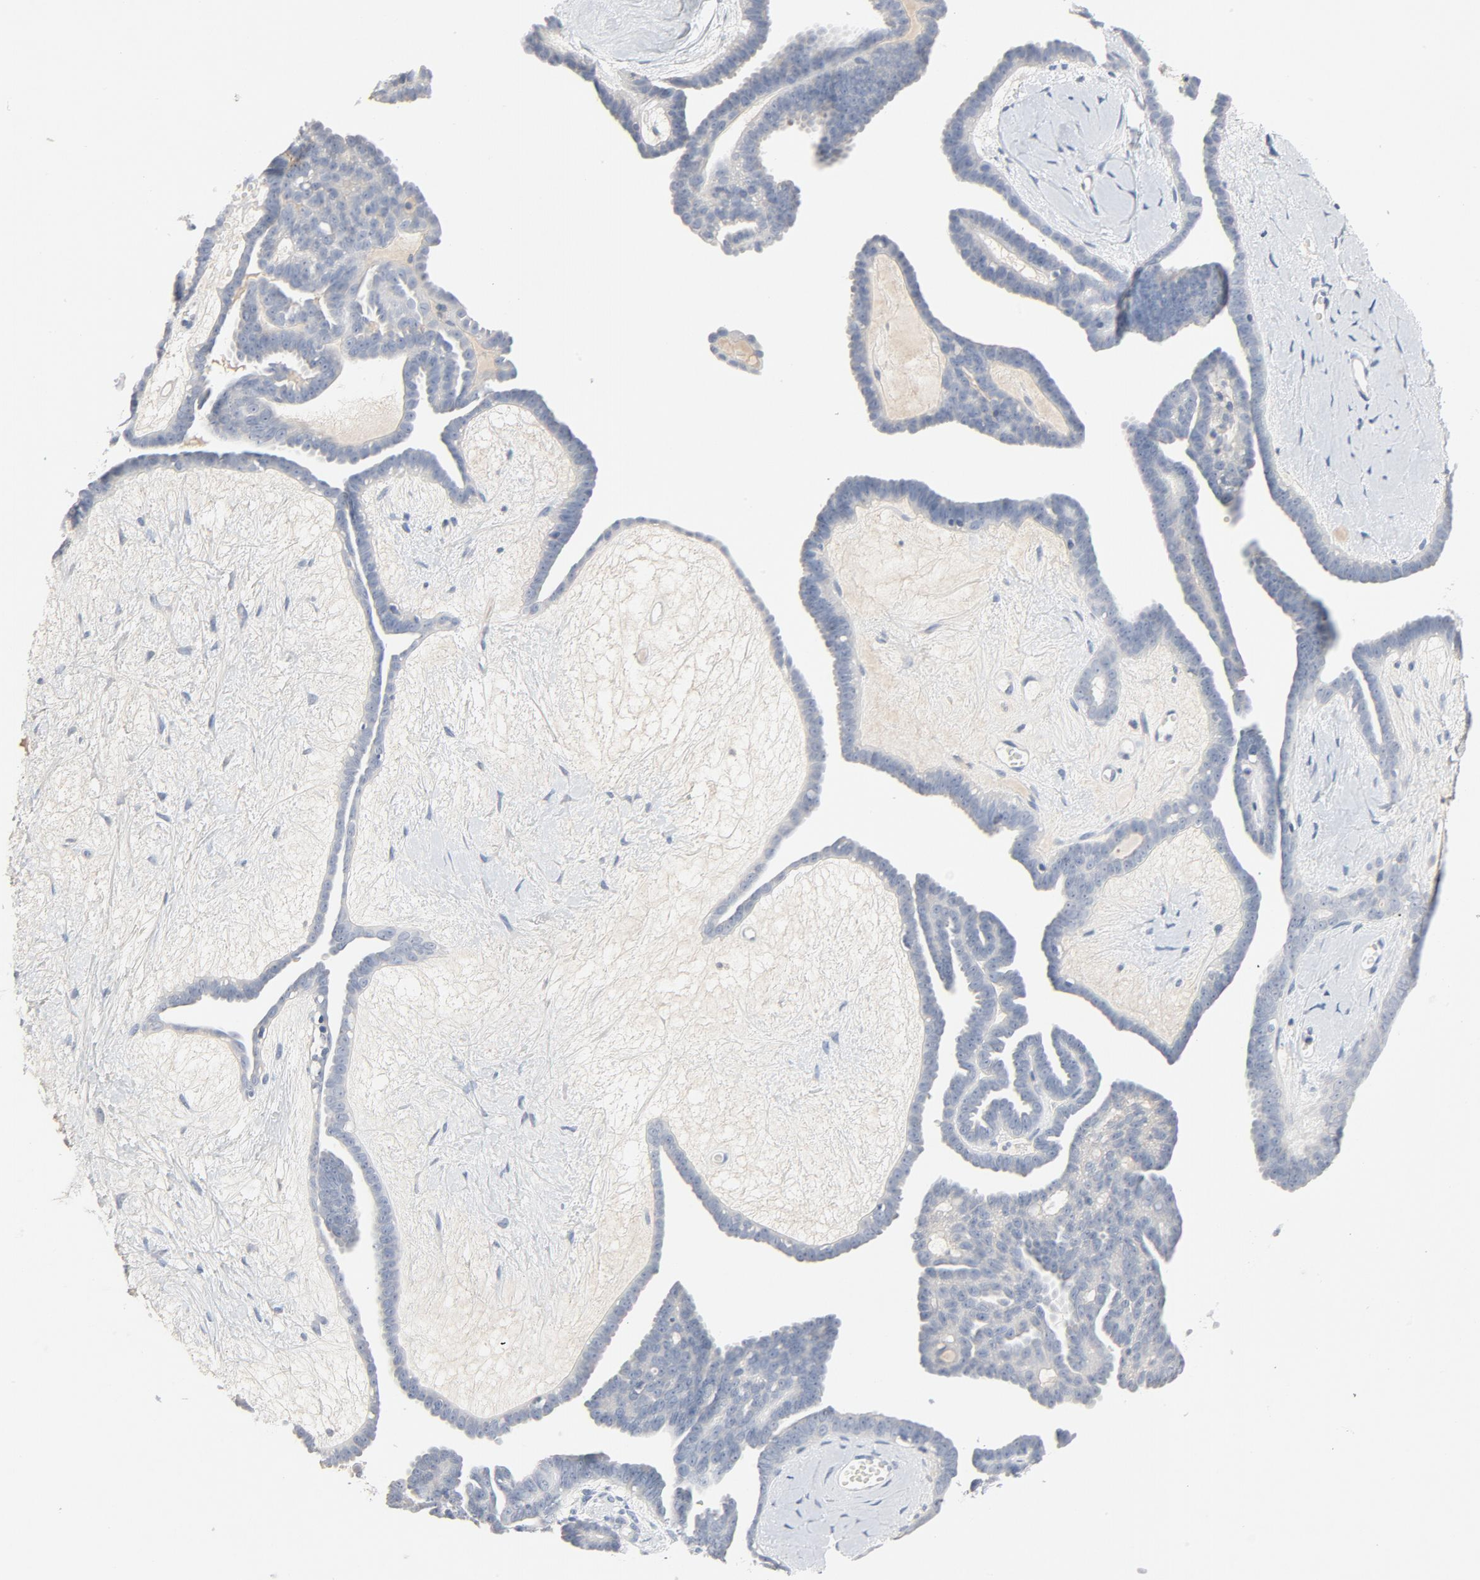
{"staining": {"intensity": "negative", "quantity": "none", "location": "none"}, "tissue": "ovarian cancer", "cell_type": "Tumor cells", "image_type": "cancer", "snomed": [{"axis": "morphology", "description": "Cystadenocarcinoma, serous, NOS"}, {"axis": "topography", "description": "Ovary"}], "caption": "The immunohistochemistry (IHC) image has no significant staining in tumor cells of ovarian cancer tissue.", "gene": "ZCCHC13", "patient": {"sex": "female", "age": 71}}